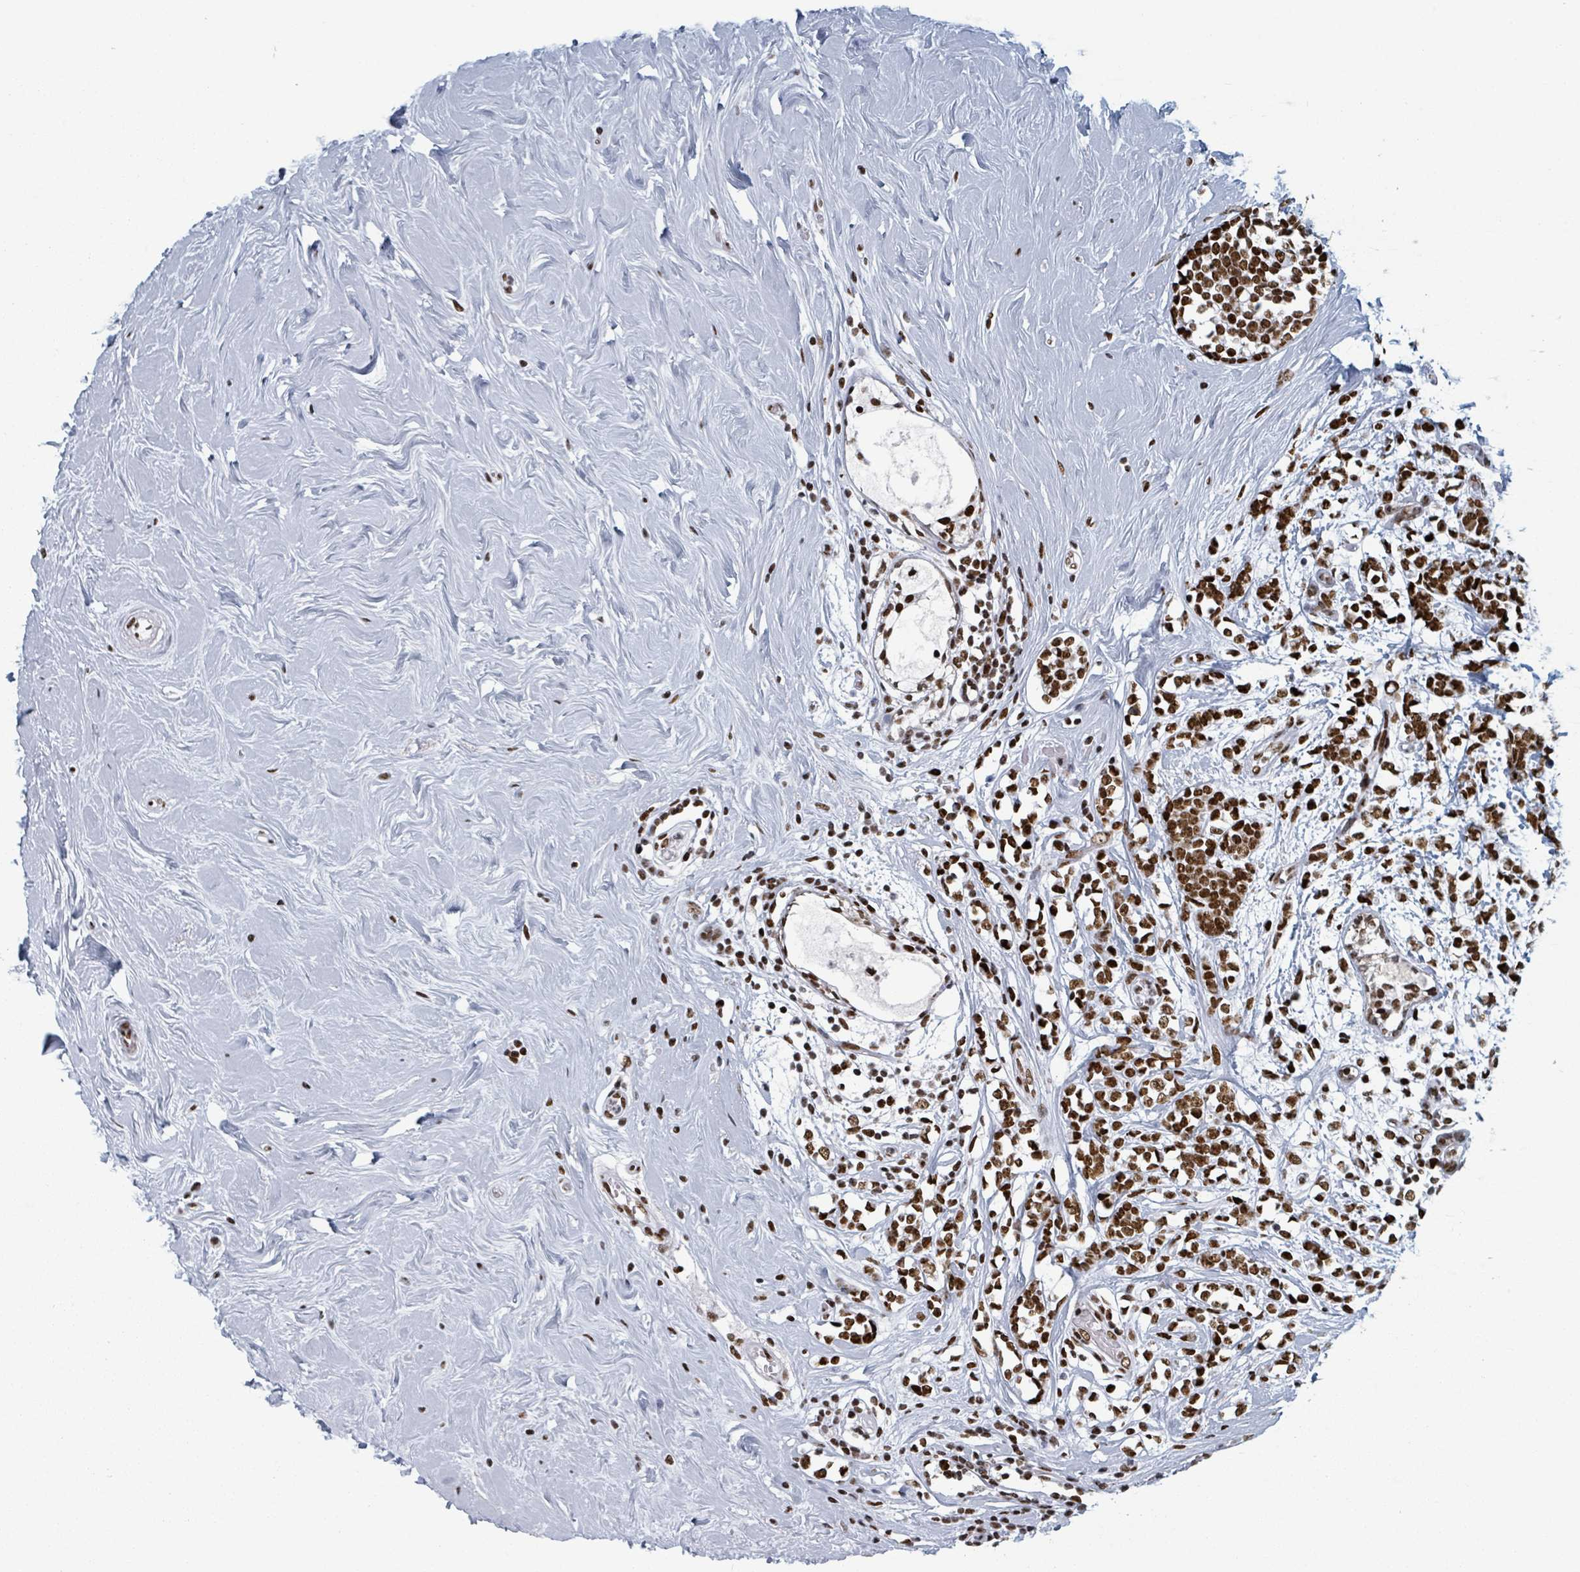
{"staining": {"intensity": "strong", "quantity": ">75%", "location": "nuclear"}, "tissue": "breast cancer", "cell_type": "Tumor cells", "image_type": "cancer", "snomed": [{"axis": "morphology", "description": "Lobular carcinoma"}, {"axis": "topography", "description": "Breast"}], "caption": "Protein expression analysis of human lobular carcinoma (breast) reveals strong nuclear expression in approximately >75% of tumor cells. (Stains: DAB in brown, nuclei in blue, Microscopy: brightfield microscopy at high magnification).", "gene": "DHX16", "patient": {"sex": "female", "age": 58}}